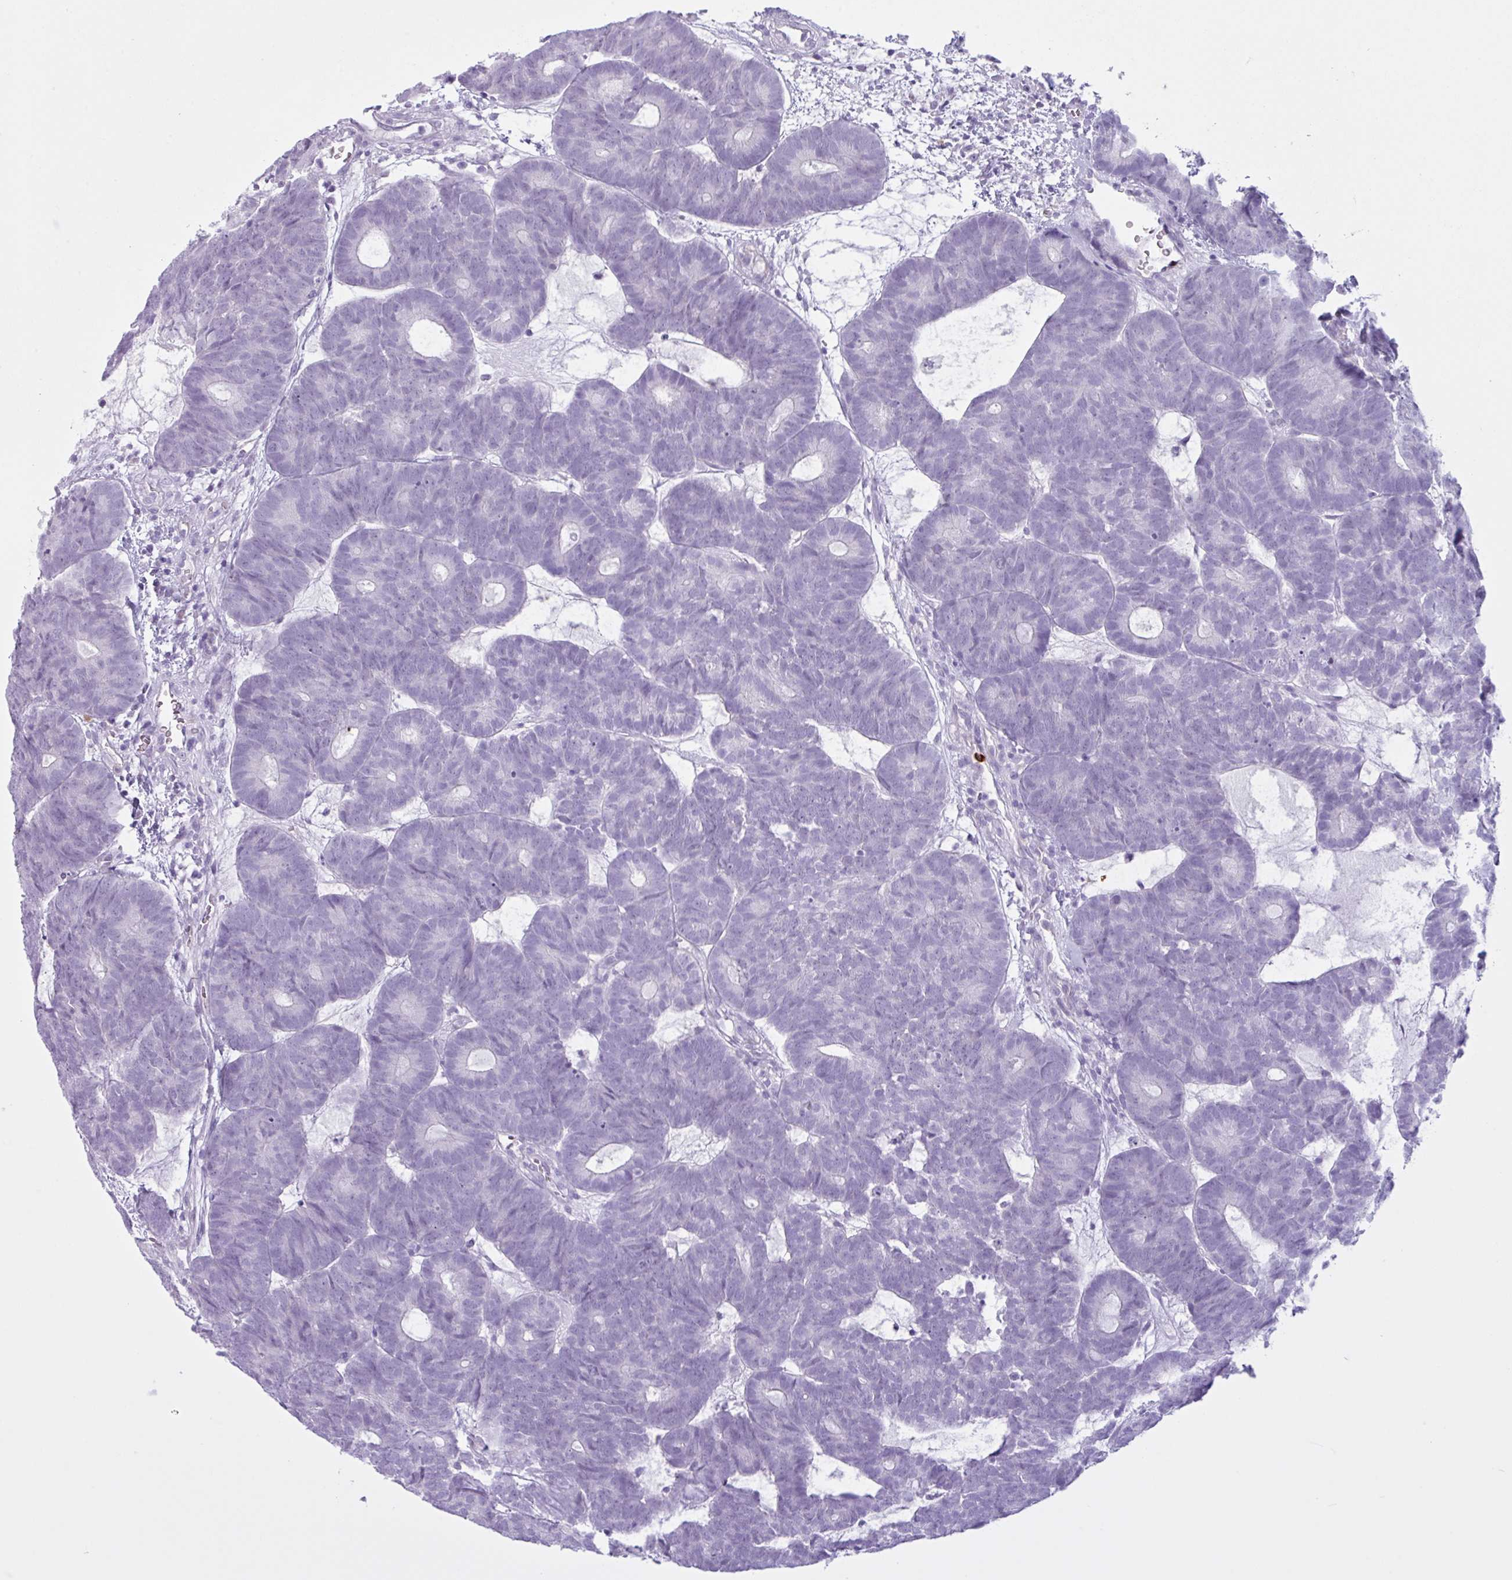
{"staining": {"intensity": "negative", "quantity": "none", "location": "none"}, "tissue": "head and neck cancer", "cell_type": "Tumor cells", "image_type": "cancer", "snomed": [{"axis": "morphology", "description": "Adenocarcinoma, NOS"}, {"axis": "topography", "description": "Head-Neck"}], "caption": "Protein analysis of head and neck cancer (adenocarcinoma) shows no significant expression in tumor cells. (DAB IHC with hematoxylin counter stain).", "gene": "TMEM178A", "patient": {"sex": "female", "age": 81}}